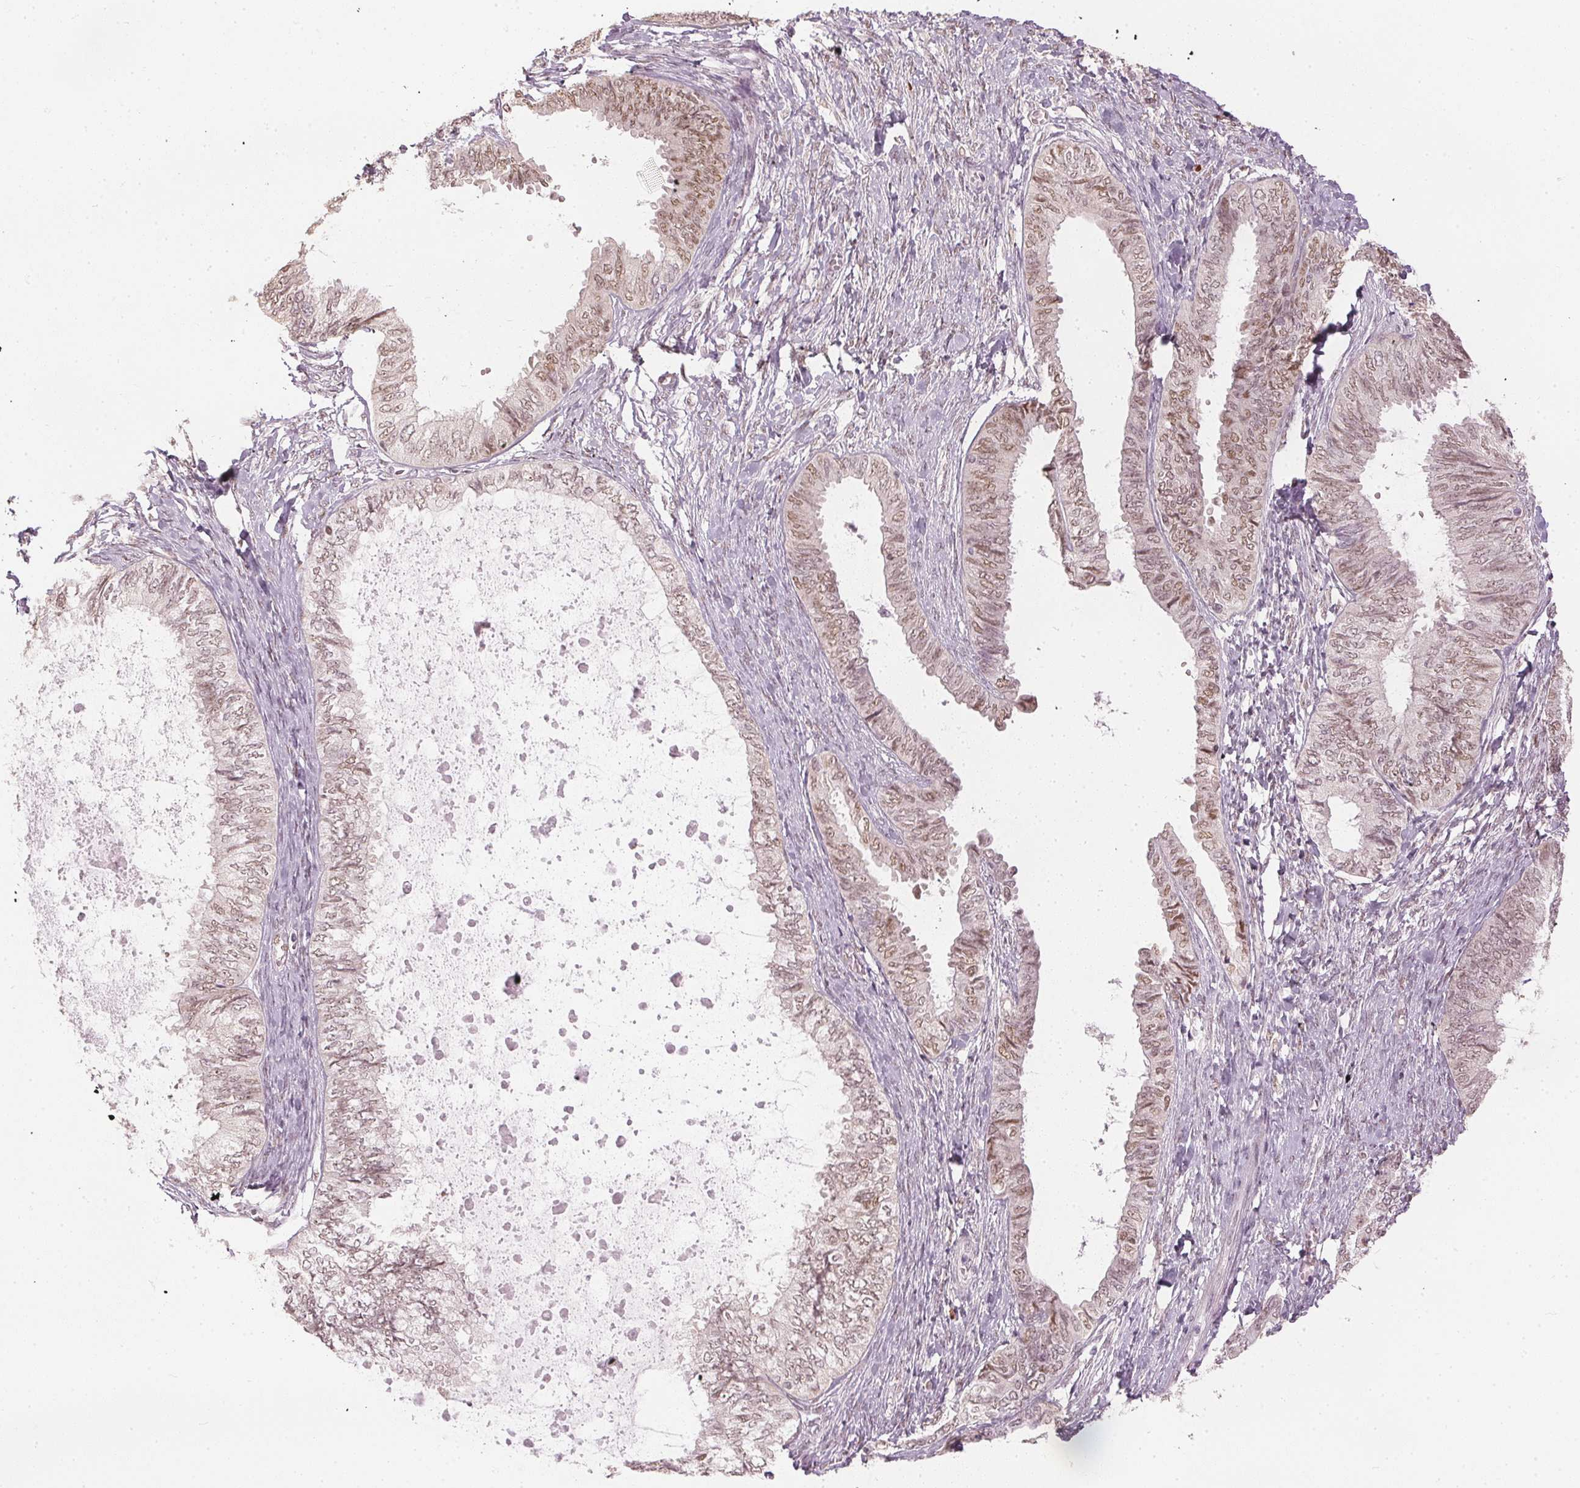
{"staining": {"intensity": "weak", "quantity": "25%-75%", "location": "nuclear"}, "tissue": "ovarian cancer", "cell_type": "Tumor cells", "image_type": "cancer", "snomed": [{"axis": "morphology", "description": "Carcinoma, endometroid"}, {"axis": "topography", "description": "Ovary"}], "caption": "Immunohistochemical staining of human endometroid carcinoma (ovarian) displays low levels of weak nuclear expression in about 25%-75% of tumor cells.", "gene": "SLC39A3", "patient": {"sex": "female", "age": 70}}